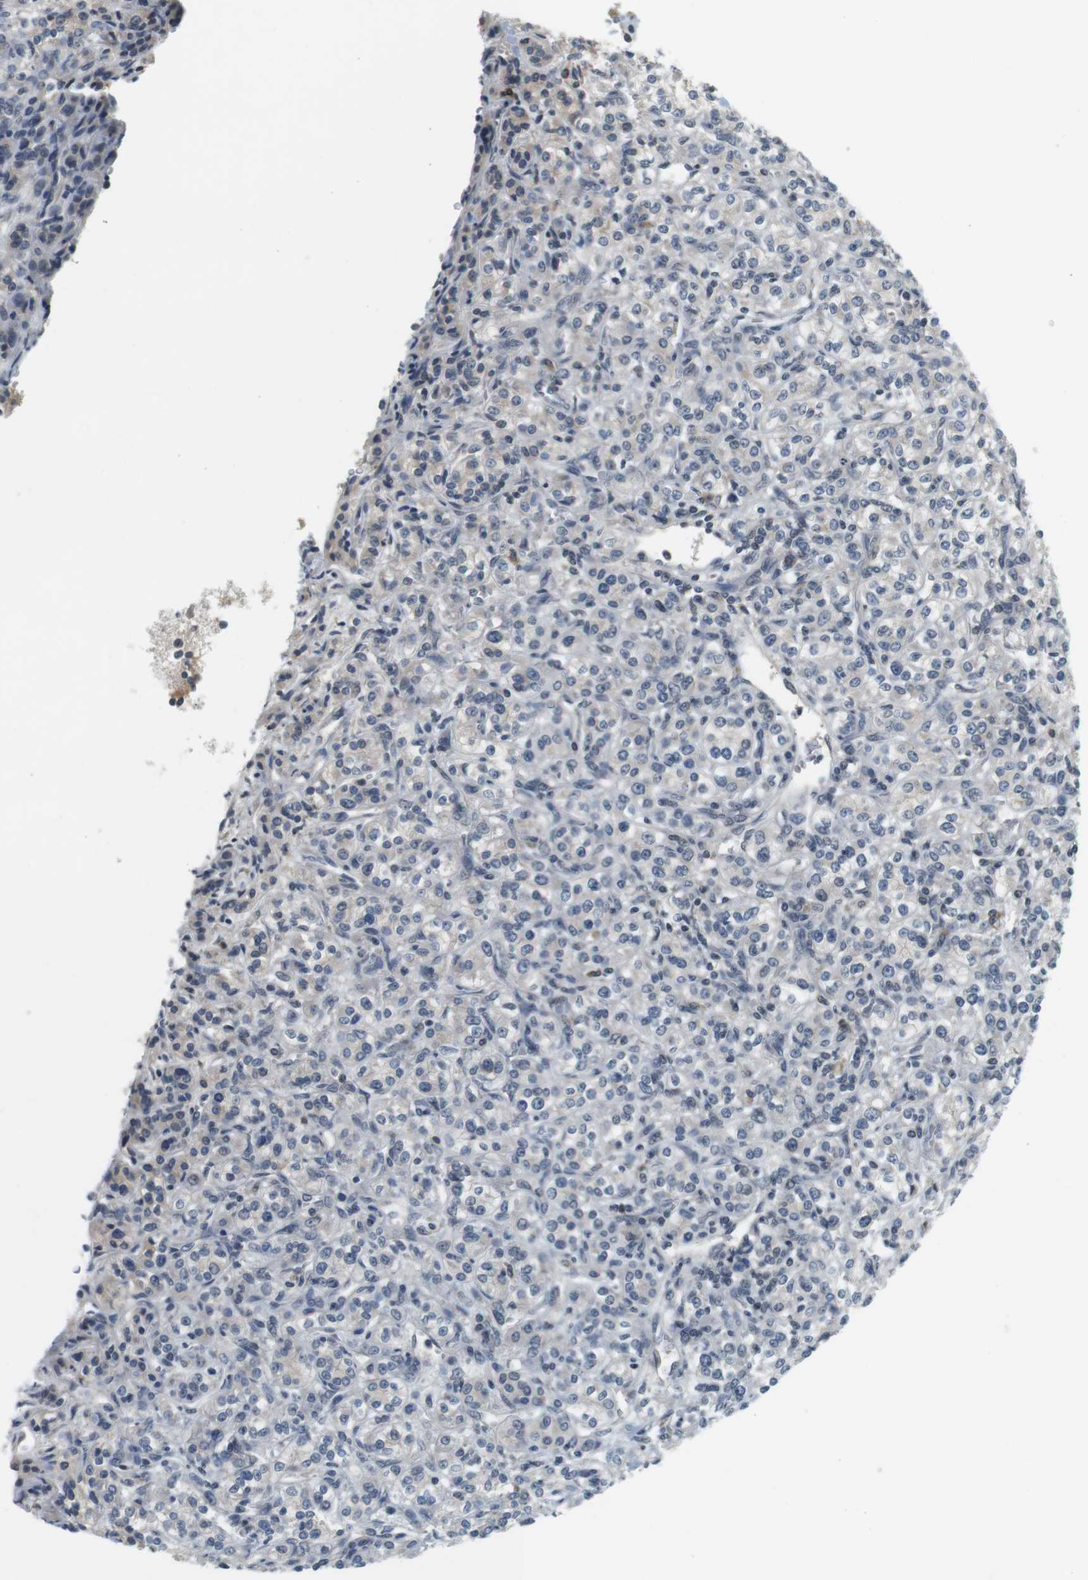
{"staining": {"intensity": "negative", "quantity": "none", "location": "none"}, "tissue": "renal cancer", "cell_type": "Tumor cells", "image_type": "cancer", "snomed": [{"axis": "morphology", "description": "Adenocarcinoma, NOS"}, {"axis": "topography", "description": "Kidney"}], "caption": "Protein analysis of renal cancer (adenocarcinoma) exhibits no significant staining in tumor cells.", "gene": "WNT7A", "patient": {"sex": "male", "age": 77}}